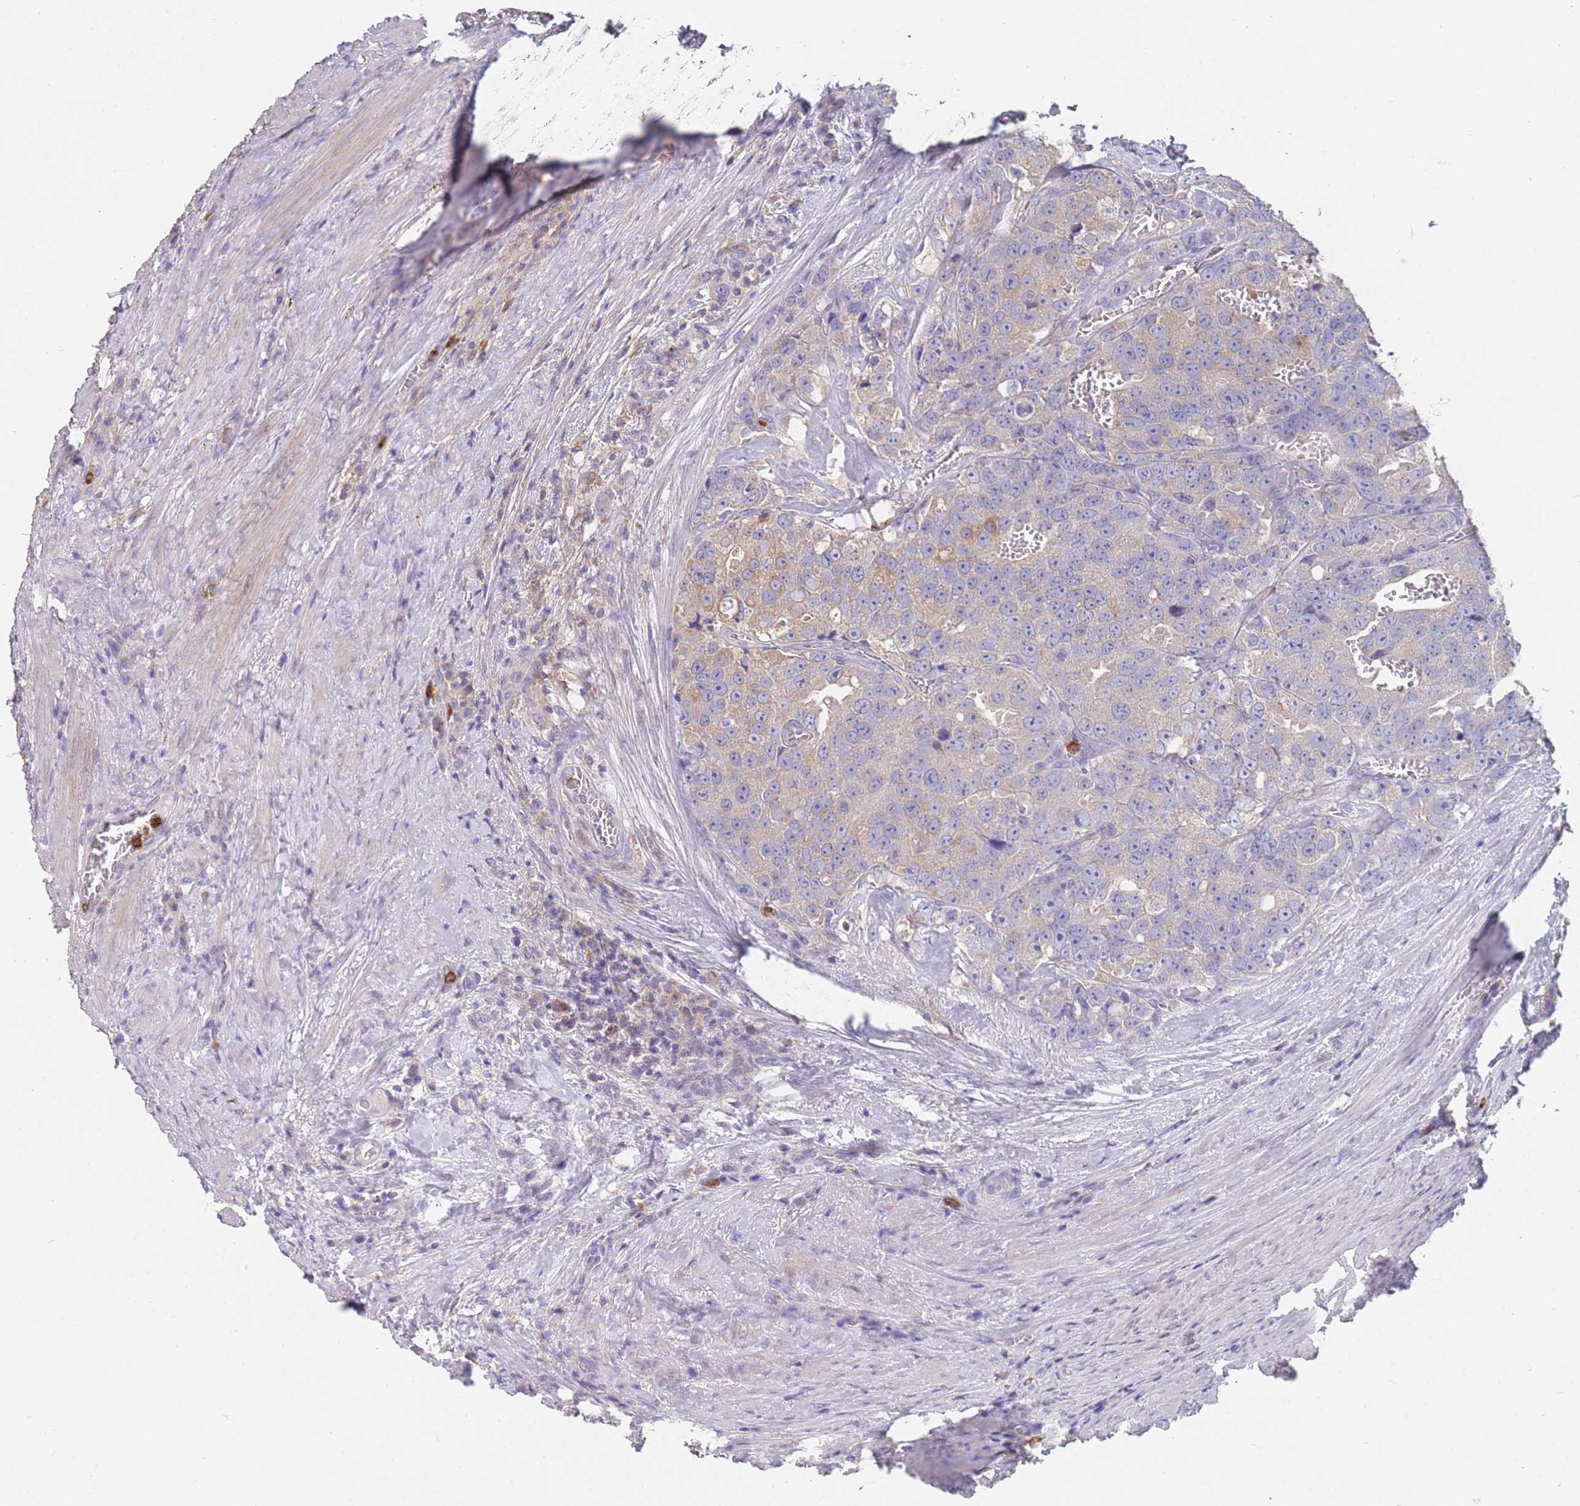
{"staining": {"intensity": "weak", "quantity": "<25%", "location": "cytoplasmic/membranous"}, "tissue": "prostate cancer", "cell_type": "Tumor cells", "image_type": "cancer", "snomed": [{"axis": "morphology", "description": "Adenocarcinoma, High grade"}, {"axis": "topography", "description": "Prostate"}], "caption": "Prostate high-grade adenocarcinoma was stained to show a protein in brown. There is no significant expression in tumor cells. (IHC, brightfield microscopy, high magnification).", "gene": "CLEC12A", "patient": {"sex": "male", "age": 71}}